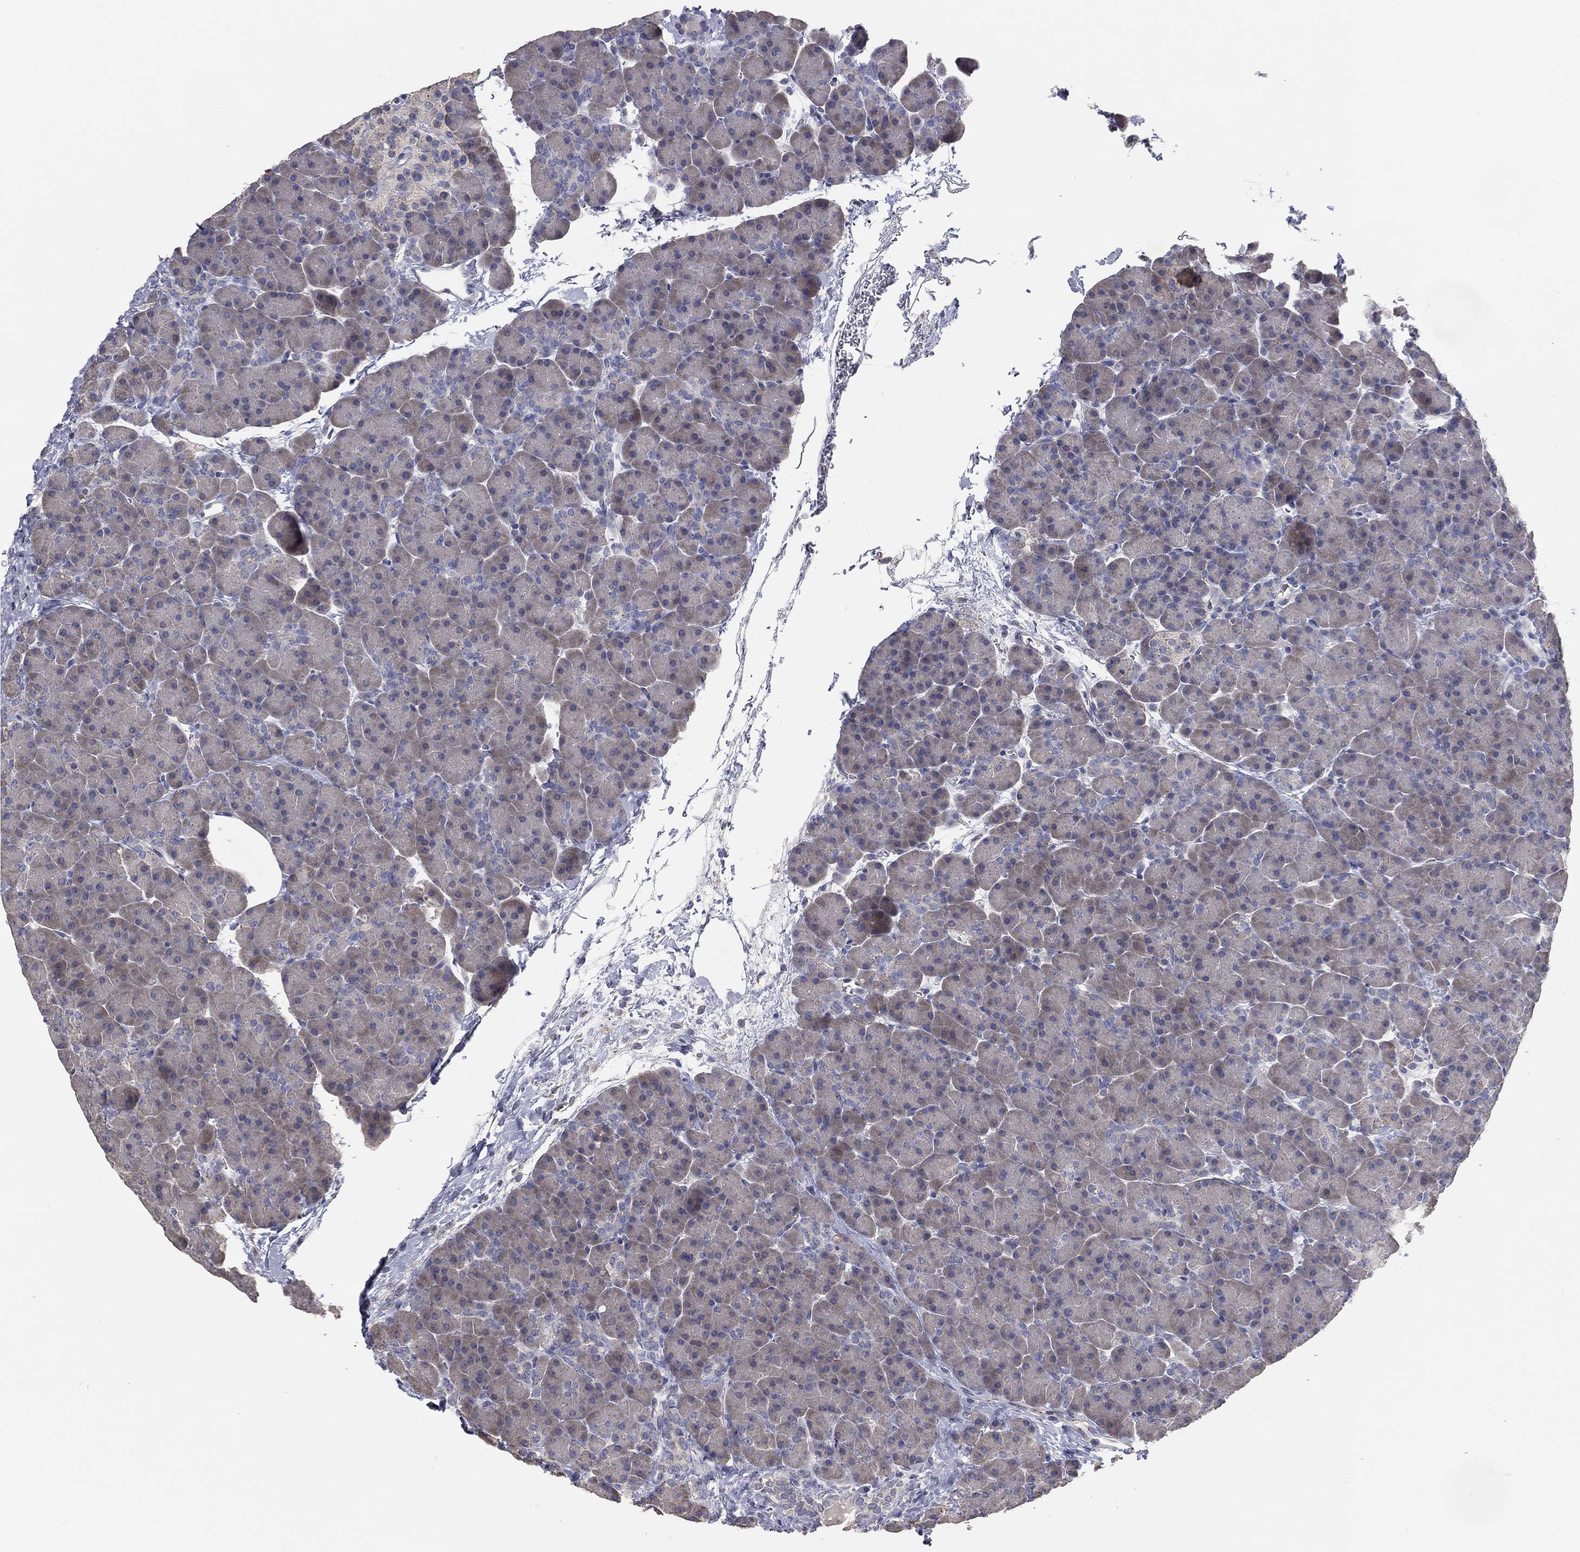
{"staining": {"intensity": "weak", "quantity": "<25%", "location": "cytoplasmic/membranous"}, "tissue": "pancreas", "cell_type": "Exocrine glandular cells", "image_type": "normal", "snomed": [{"axis": "morphology", "description": "Normal tissue, NOS"}, {"axis": "topography", "description": "Pancreas"}], "caption": "An immunohistochemistry (IHC) histopathology image of normal pancreas is shown. There is no staining in exocrine glandular cells of pancreas. (Immunohistochemistry, brightfield microscopy, high magnification).", "gene": "CROCC", "patient": {"sex": "female", "age": 44}}